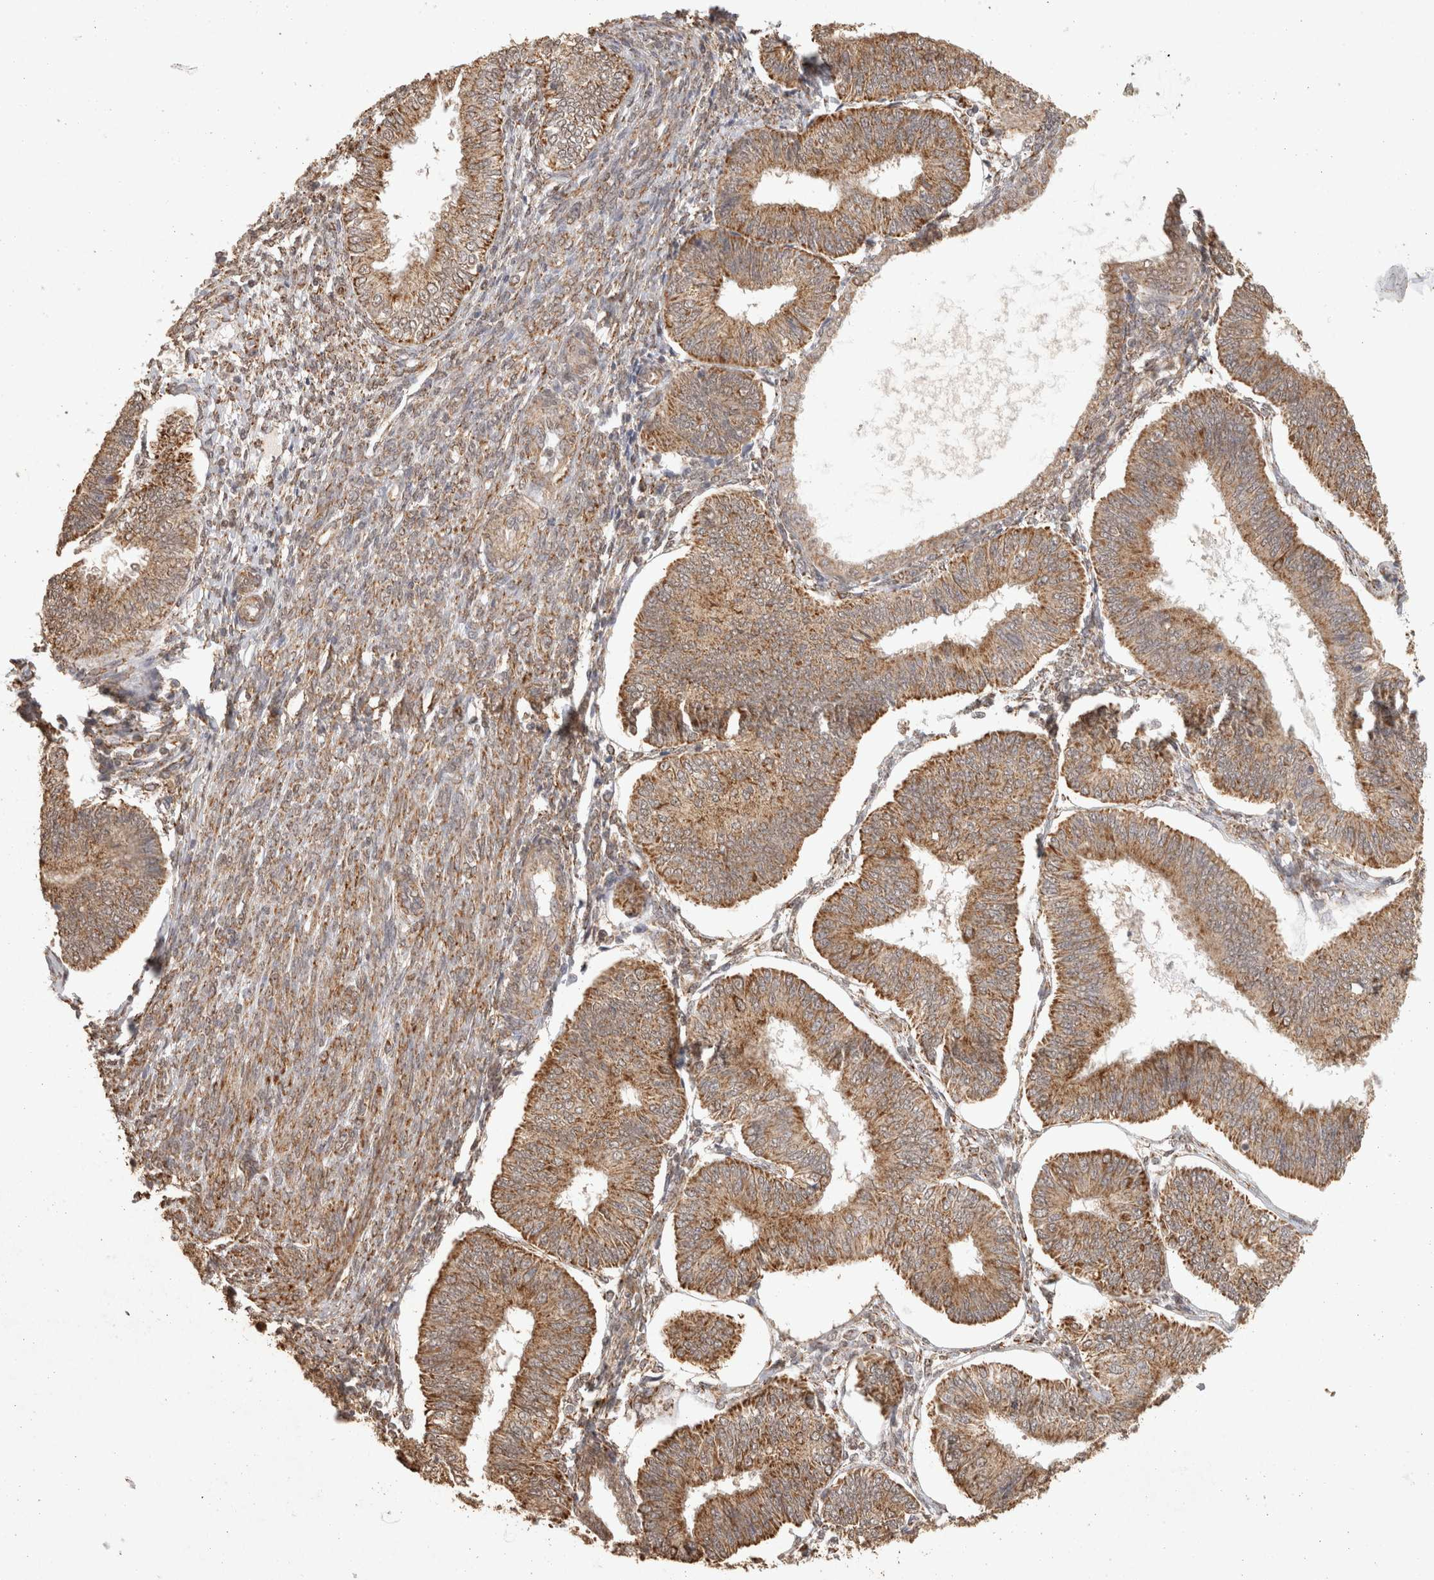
{"staining": {"intensity": "moderate", "quantity": ">75%", "location": "cytoplasmic/membranous"}, "tissue": "endometrial cancer", "cell_type": "Tumor cells", "image_type": "cancer", "snomed": [{"axis": "morphology", "description": "Adenocarcinoma, NOS"}, {"axis": "topography", "description": "Endometrium"}], "caption": "Tumor cells display moderate cytoplasmic/membranous expression in approximately >75% of cells in endometrial cancer. (DAB IHC with brightfield microscopy, high magnification).", "gene": "BNIP3L", "patient": {"sex": "female", "age": 58}}